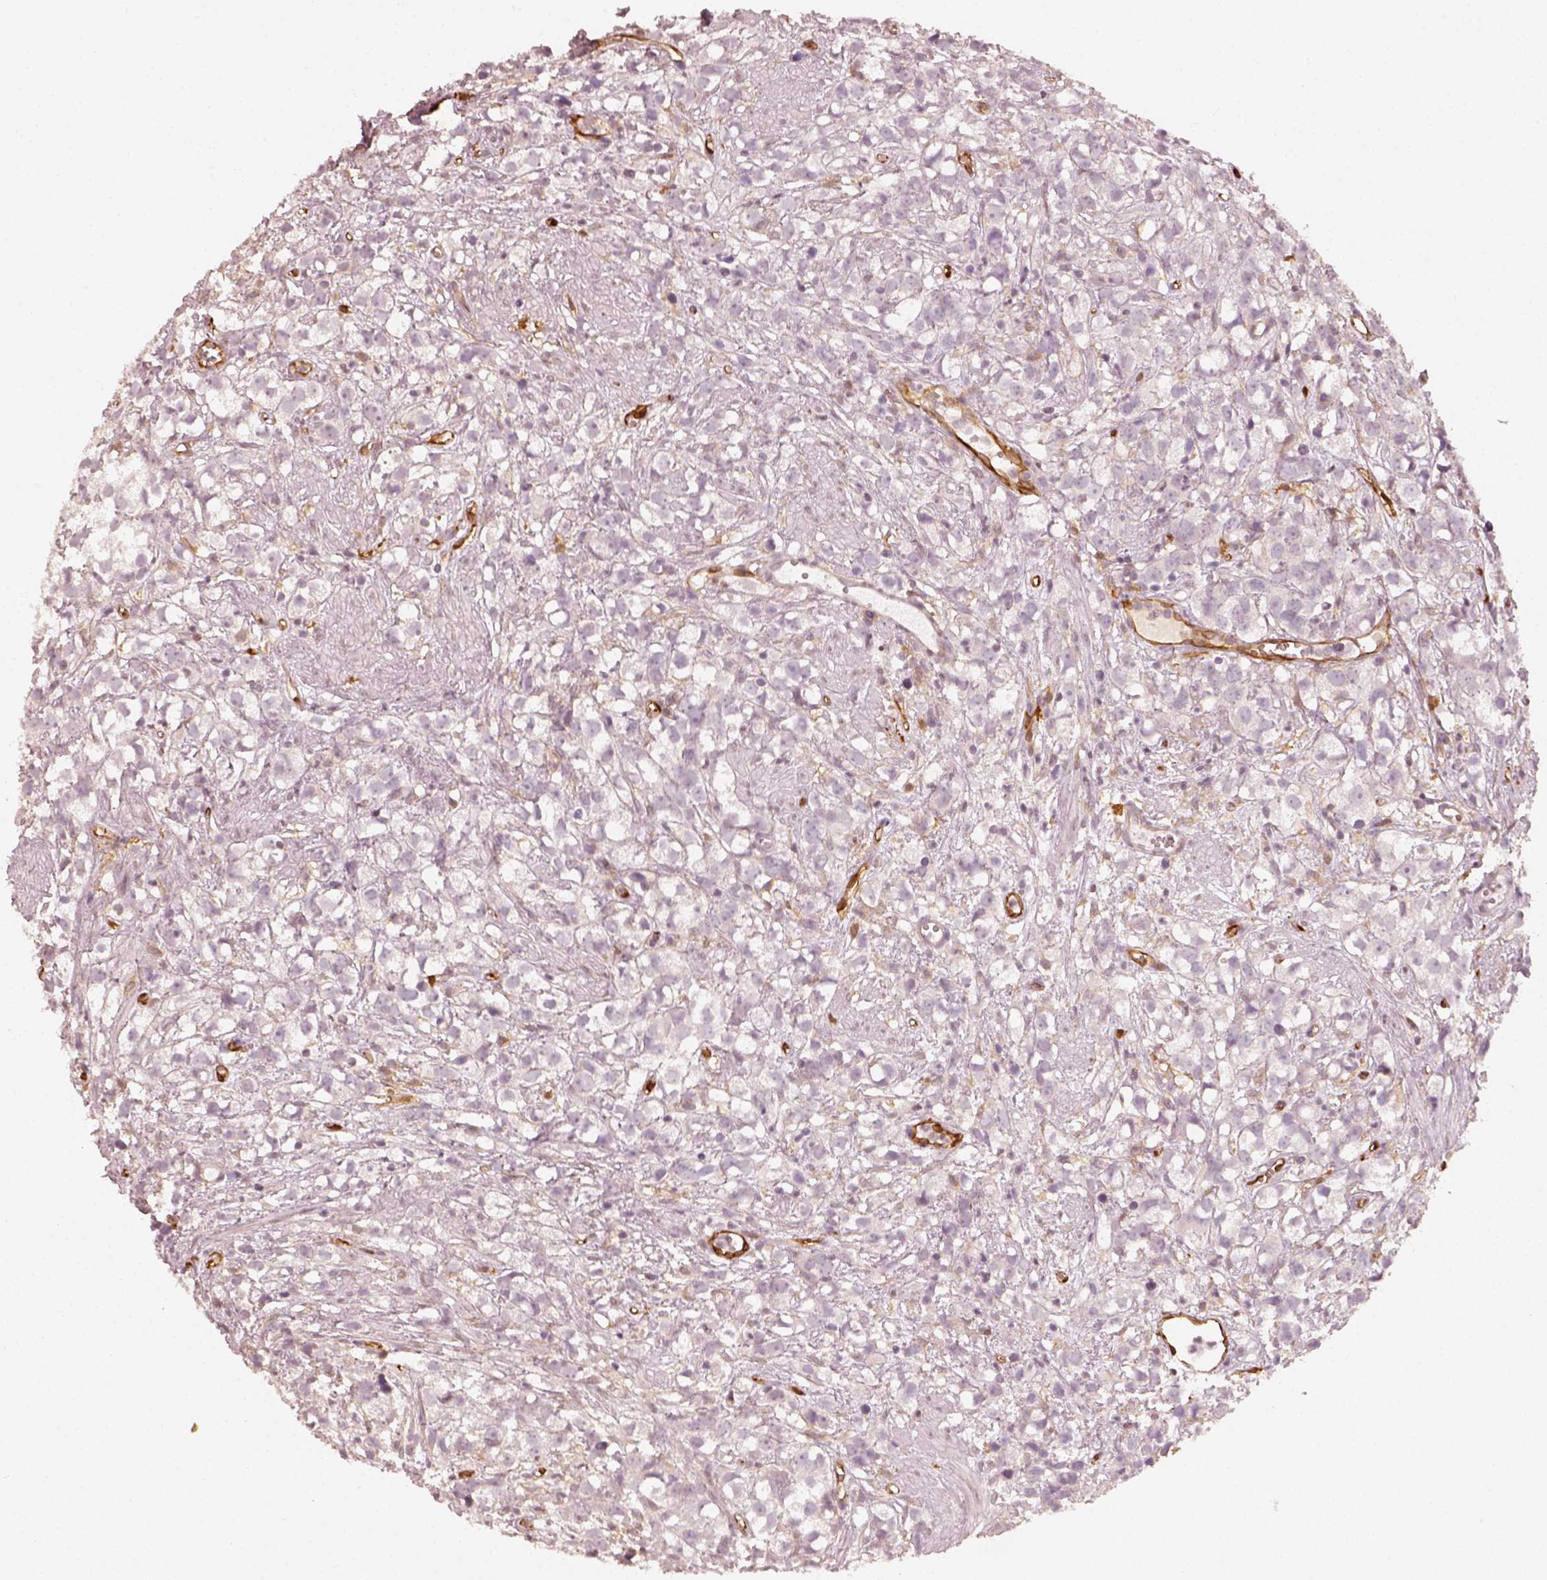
{"staining": {"intensity": "negative", "quantity": "none", "location": "none"}, "tissue": "prostate cancer", "cell_type": "Tumor cells", "image_type": "cancer", "snomed": [{"axis": "morphology", "description": "Adenocarcinoma, High grade"}, {"axis": "topography", "description": "Prostate"}], "caption": "DAB immunohistochemical staining of prostate cancer (high-grade adenocarcinoma) displays no significant expression in tumor cells.", "gene": "FSCN1", "patient": {"sex": "male", "age": 68}}